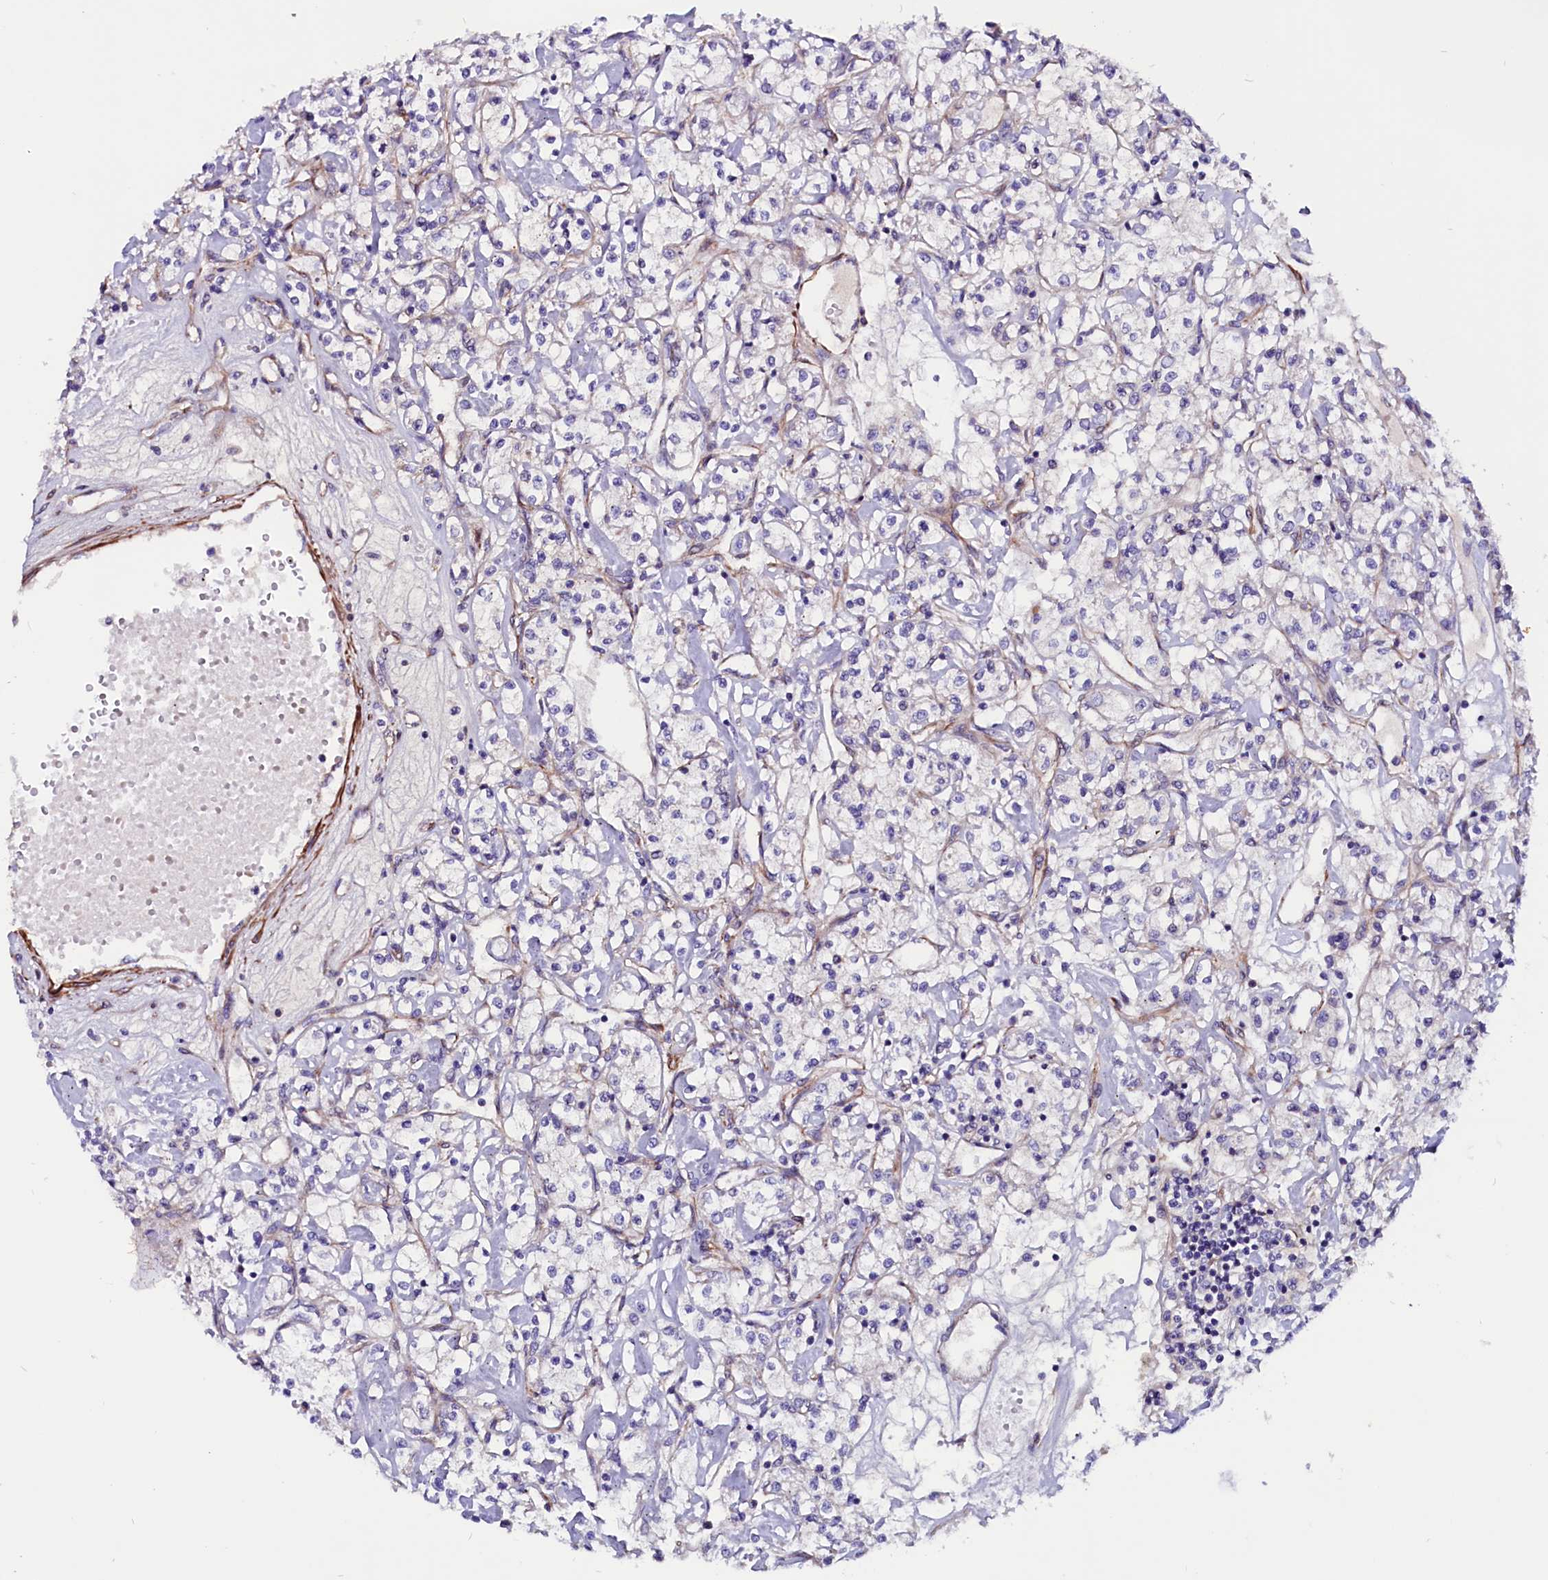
{"staining": {"intensity": "negative", "quantity": "none", "location": "none"}, "tissue": "renal cancer", "cell_type": "Tumor cells", "image_type": "cancer", "snomed": [{"axis": "morphology", "description": "Adenocarcinoma, NOS"}, {"axis": "topography", "description": "Kidney"}], "caption": "DAB immunohistochemical staining of adenocarcinoma (renal) exhibits no significant positivity in tumor cells. The staining is performed using DAB (3,3'-diaminobenzidine) brown chromogen with nuclei counter-stained in using hematoxylin.", "gene": "ZNF749", "patient": {"sex": "female", "age": 59}}